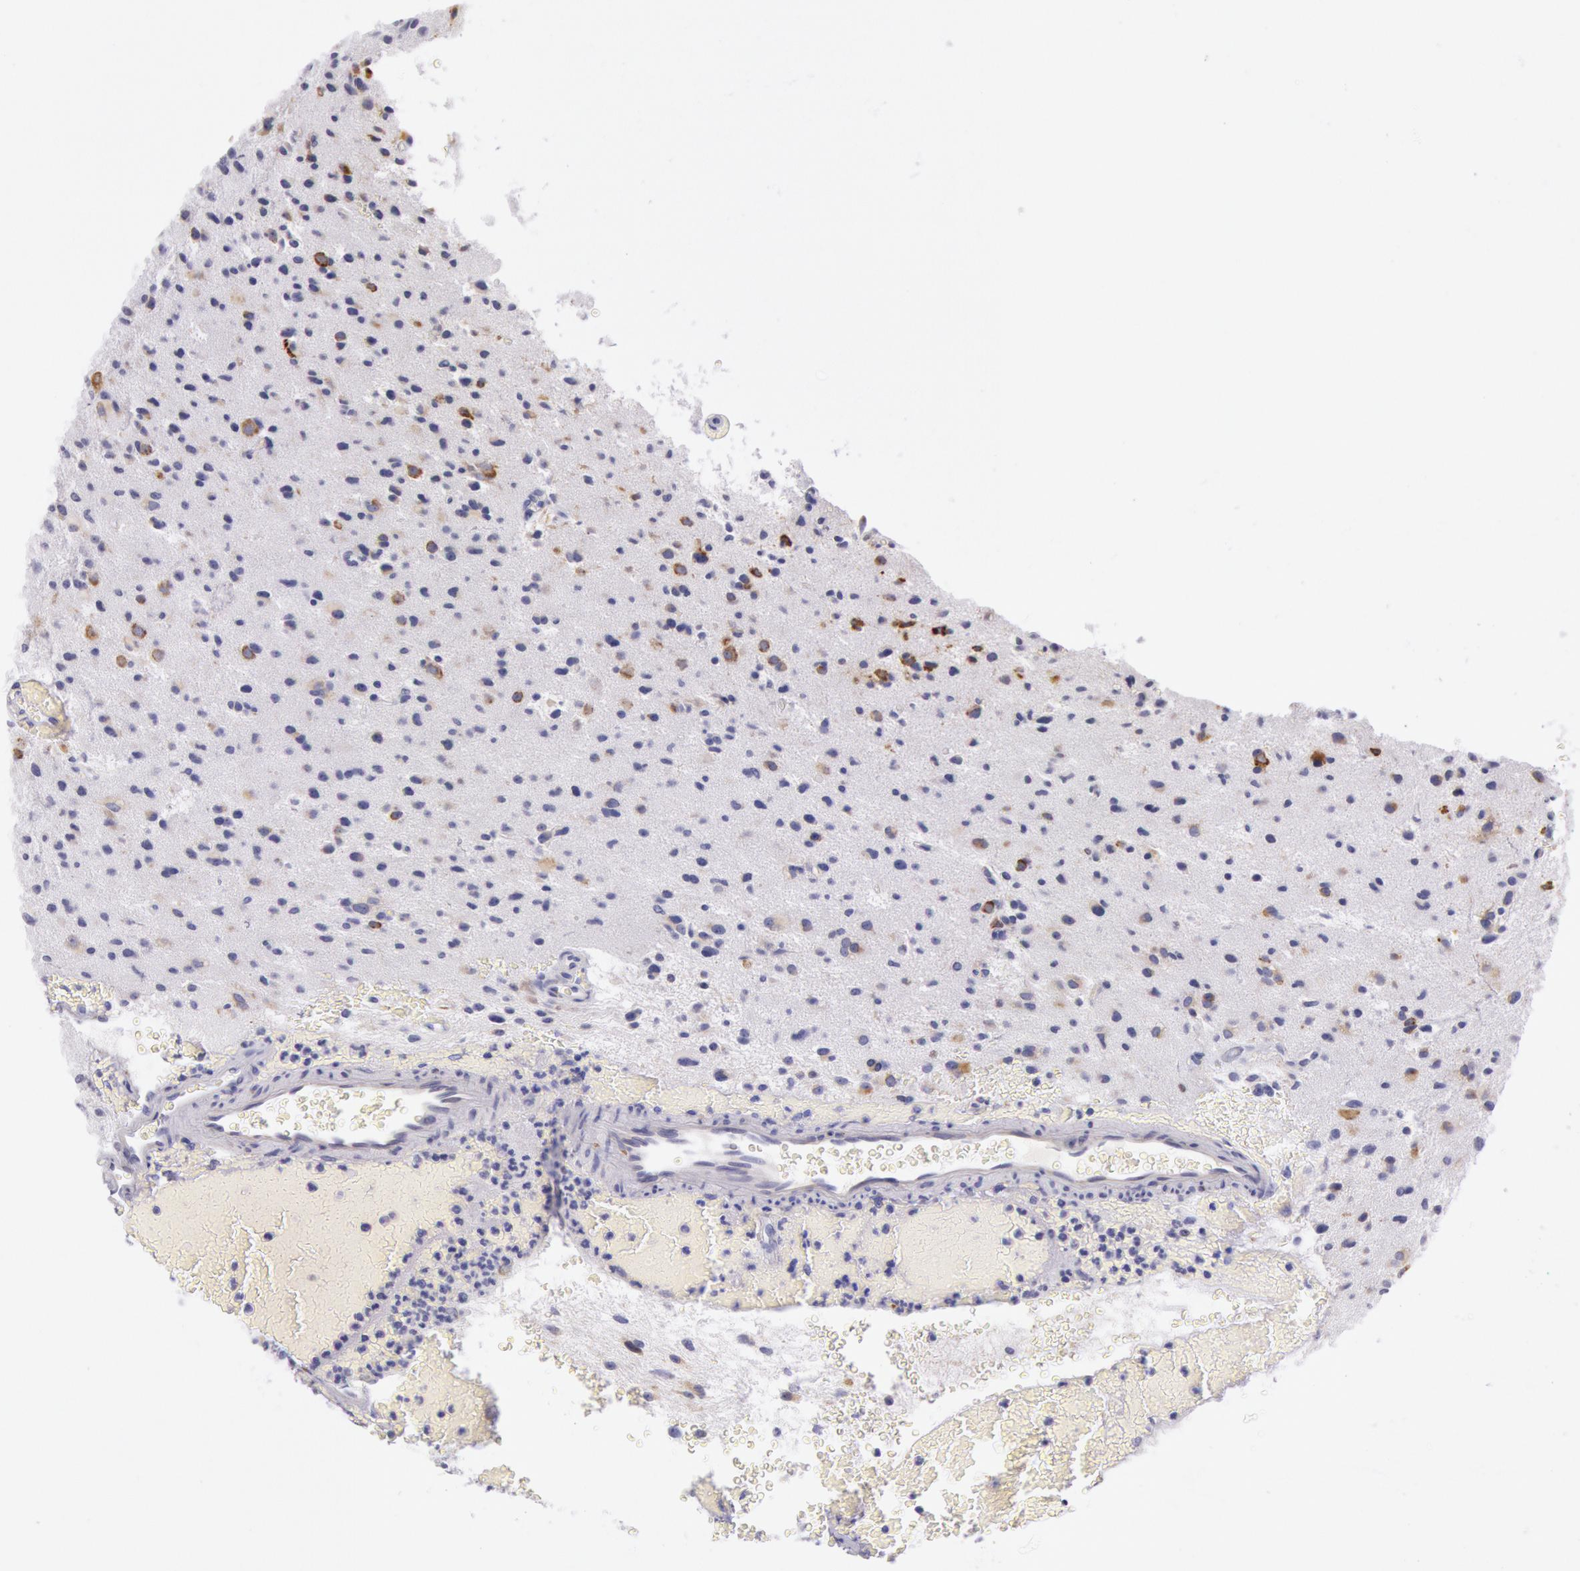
{"staining": {"intensity": "weak", "quantity": "25%-75%", "location": "cytoplasmic/membranous"}, "tissue": "glioma", "cell_type": "Tumor cells", "image_type": "cancer", "snomed": [{"axis": "morphology", "description": "Glioma, malignant, Low grade"}, {"axis": "topography", "description": "Brain"}], "caption": "Human malignant glioma (low-grade) stained with a protein marker reveals weak staining in tumor cells.", "gene": "CIDEB", "patient": {"sex": "female", "age": 46}}